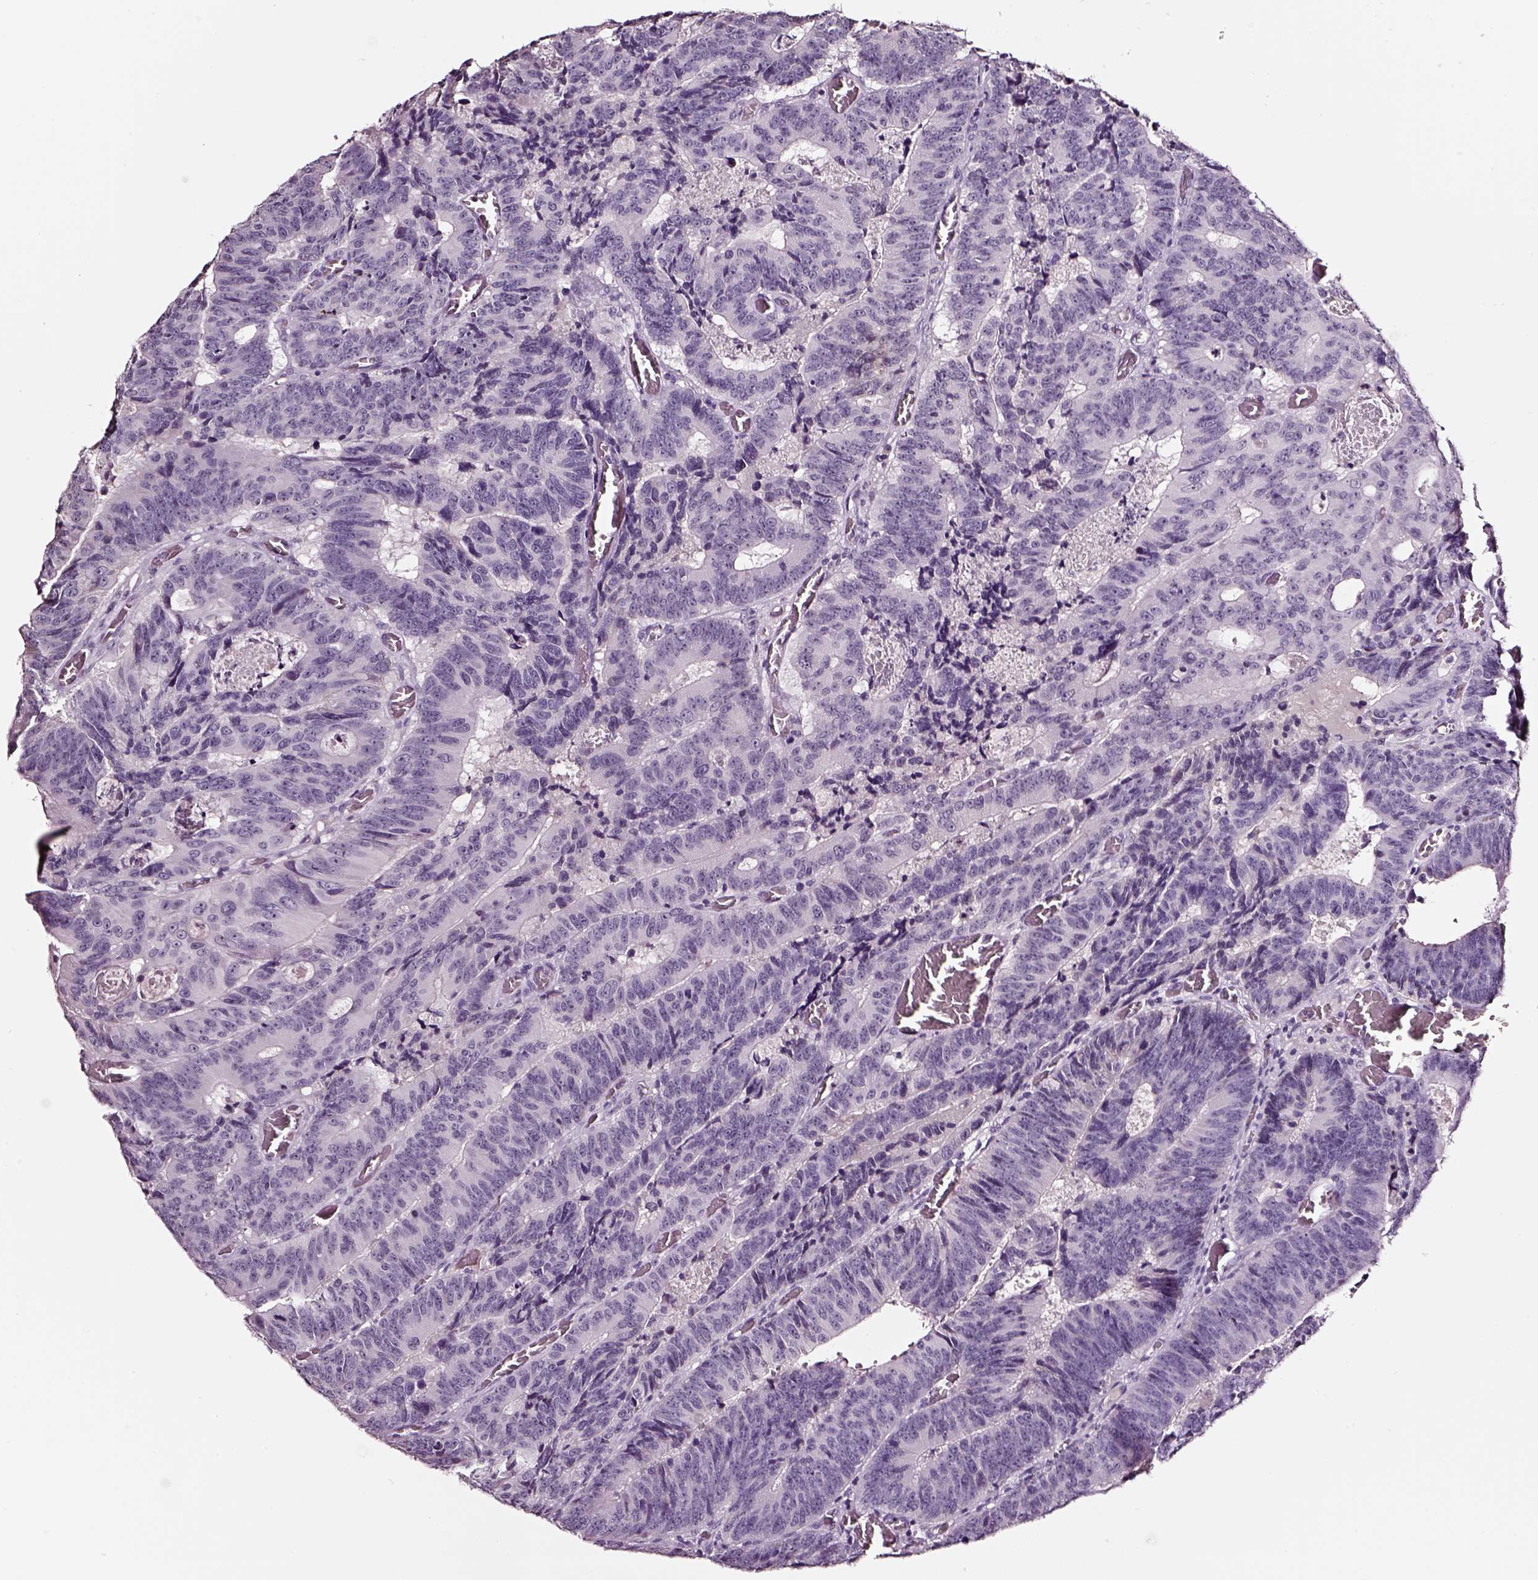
{"staining": {"intensity": "negative", "quantity": "none", "location": "none"}, "tissue": "colorectal cancer", "cell_type": "Tumor cells", "image_type": "cancer", "snomed": [{"axis": "morphology", "description": "Adenocarcinoma, NOS"}, {"axis": "topography", "description": "Colon"}], "caption": "Human adenocarcinoma (colorectal) stained for a protein using immunohistochemistry displays no expression in tumor cells.", "gene": "SMIM17", "patient": {"sex": "female", "age": 82}}